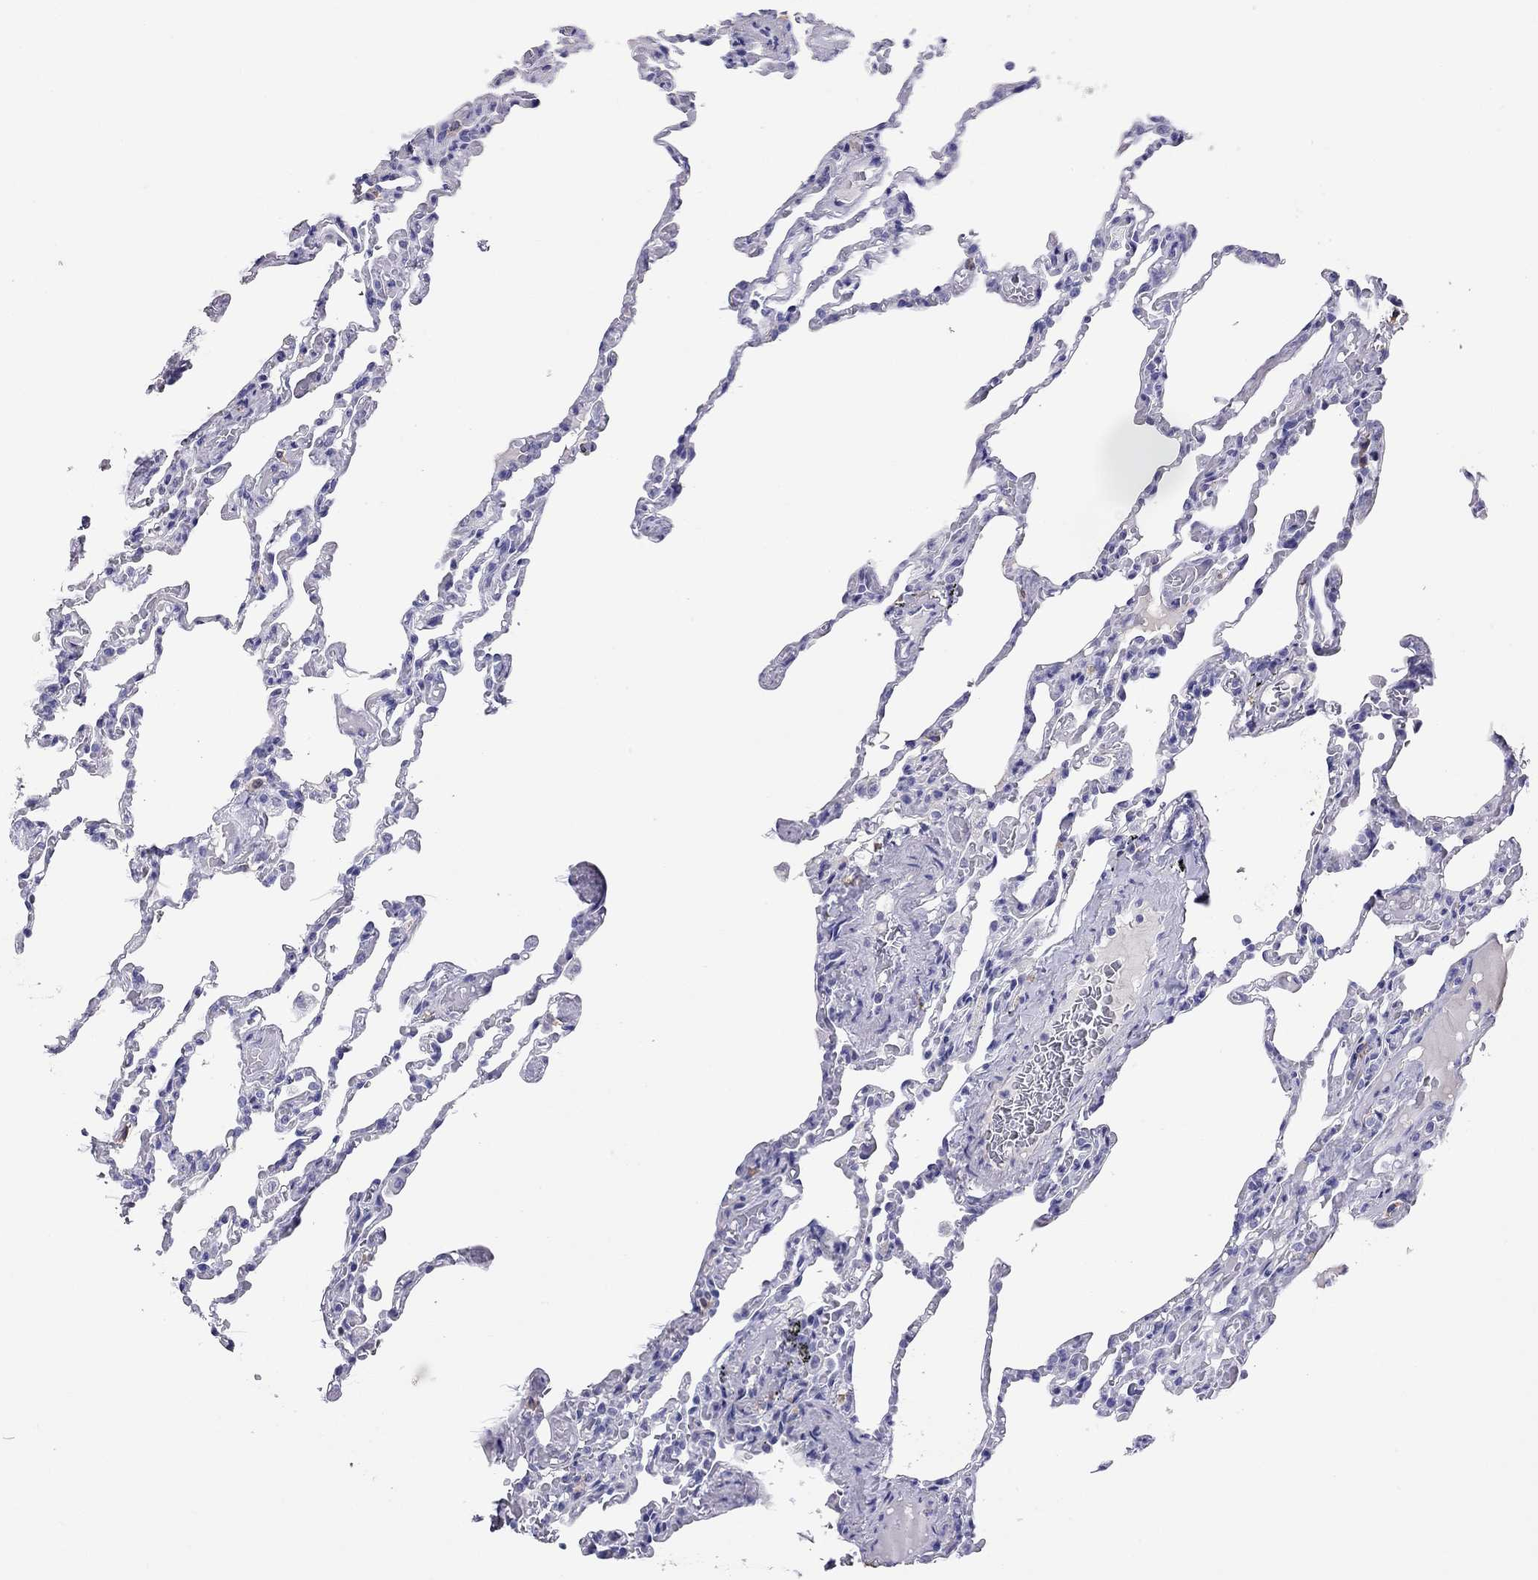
{"staining": {"intensity": "negative", "quantity": "none", "location": "none"}, "tissue": "lung", "cell_type": "Alveolar cells", "image_type": "normal", "snomed": [{"axis": "morphology", "description": "Normal tissue, NOS"}, {"axis": "topography", "description": "Lung"}], "caption": "DAB immunohistochemical staining of unremarkable lung exhibits no significant staining in alveolar cells.", "gene": "CALHM1", "patient": {"sex": "female", "age": 43}}